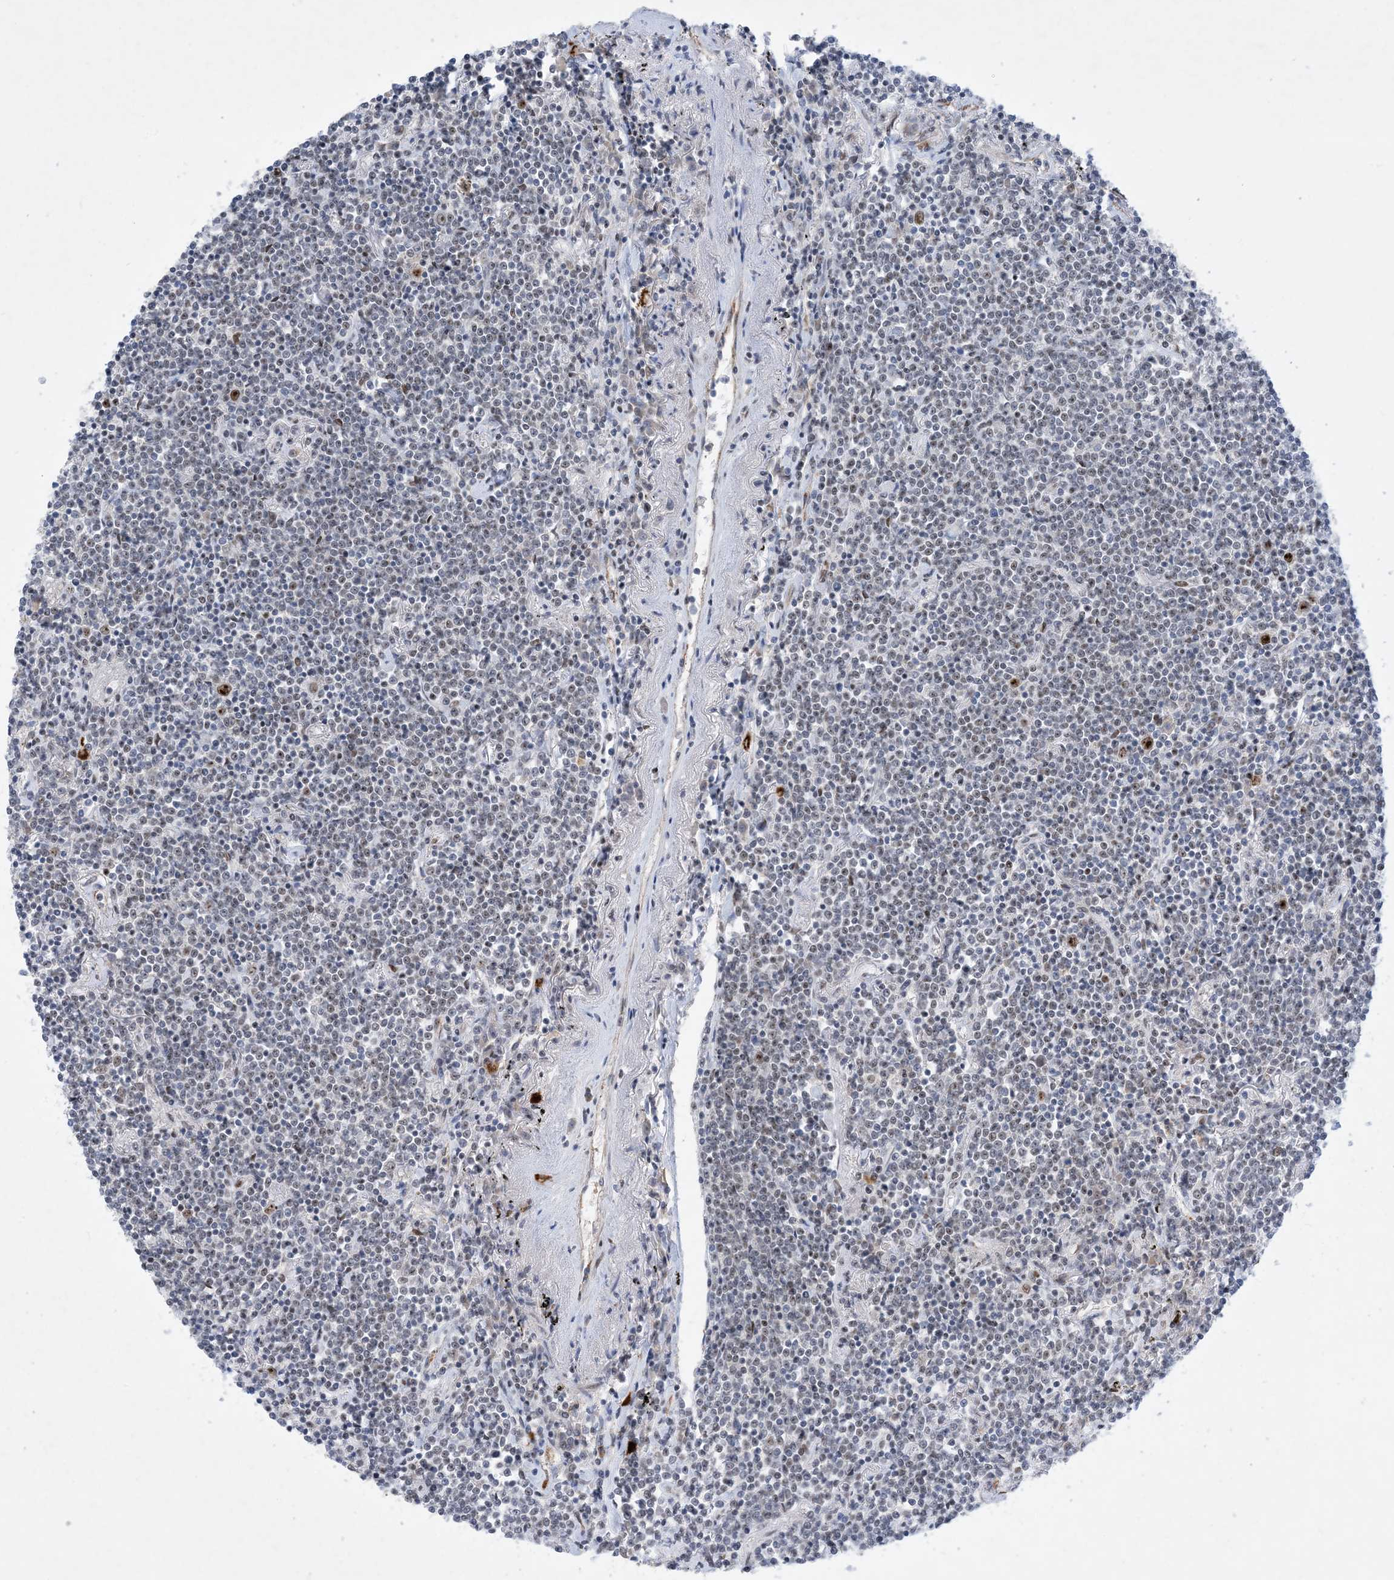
{"staining": {"intensity": "strong", "quantity": "<25%", "location": "nuclear"}, "tissue": "lymphoma", "cell_type": "Tumor cells", "image_type": "cancer", "snomed": [{"axis": "morphology", "description": "Malignant lymphoma, non-Hodgkin's type, Low grade"}, {"axis": "topography", "description": "Lung"}], "caption": "Immunohistochemical staining of low-grade malignant lymphoma, non-Hodgkin's type displays strong nuclear protein expression in about <25% of tumor cells.", "gene": "TSPYL1", "patient": {"sex": "female", "age": 71}}